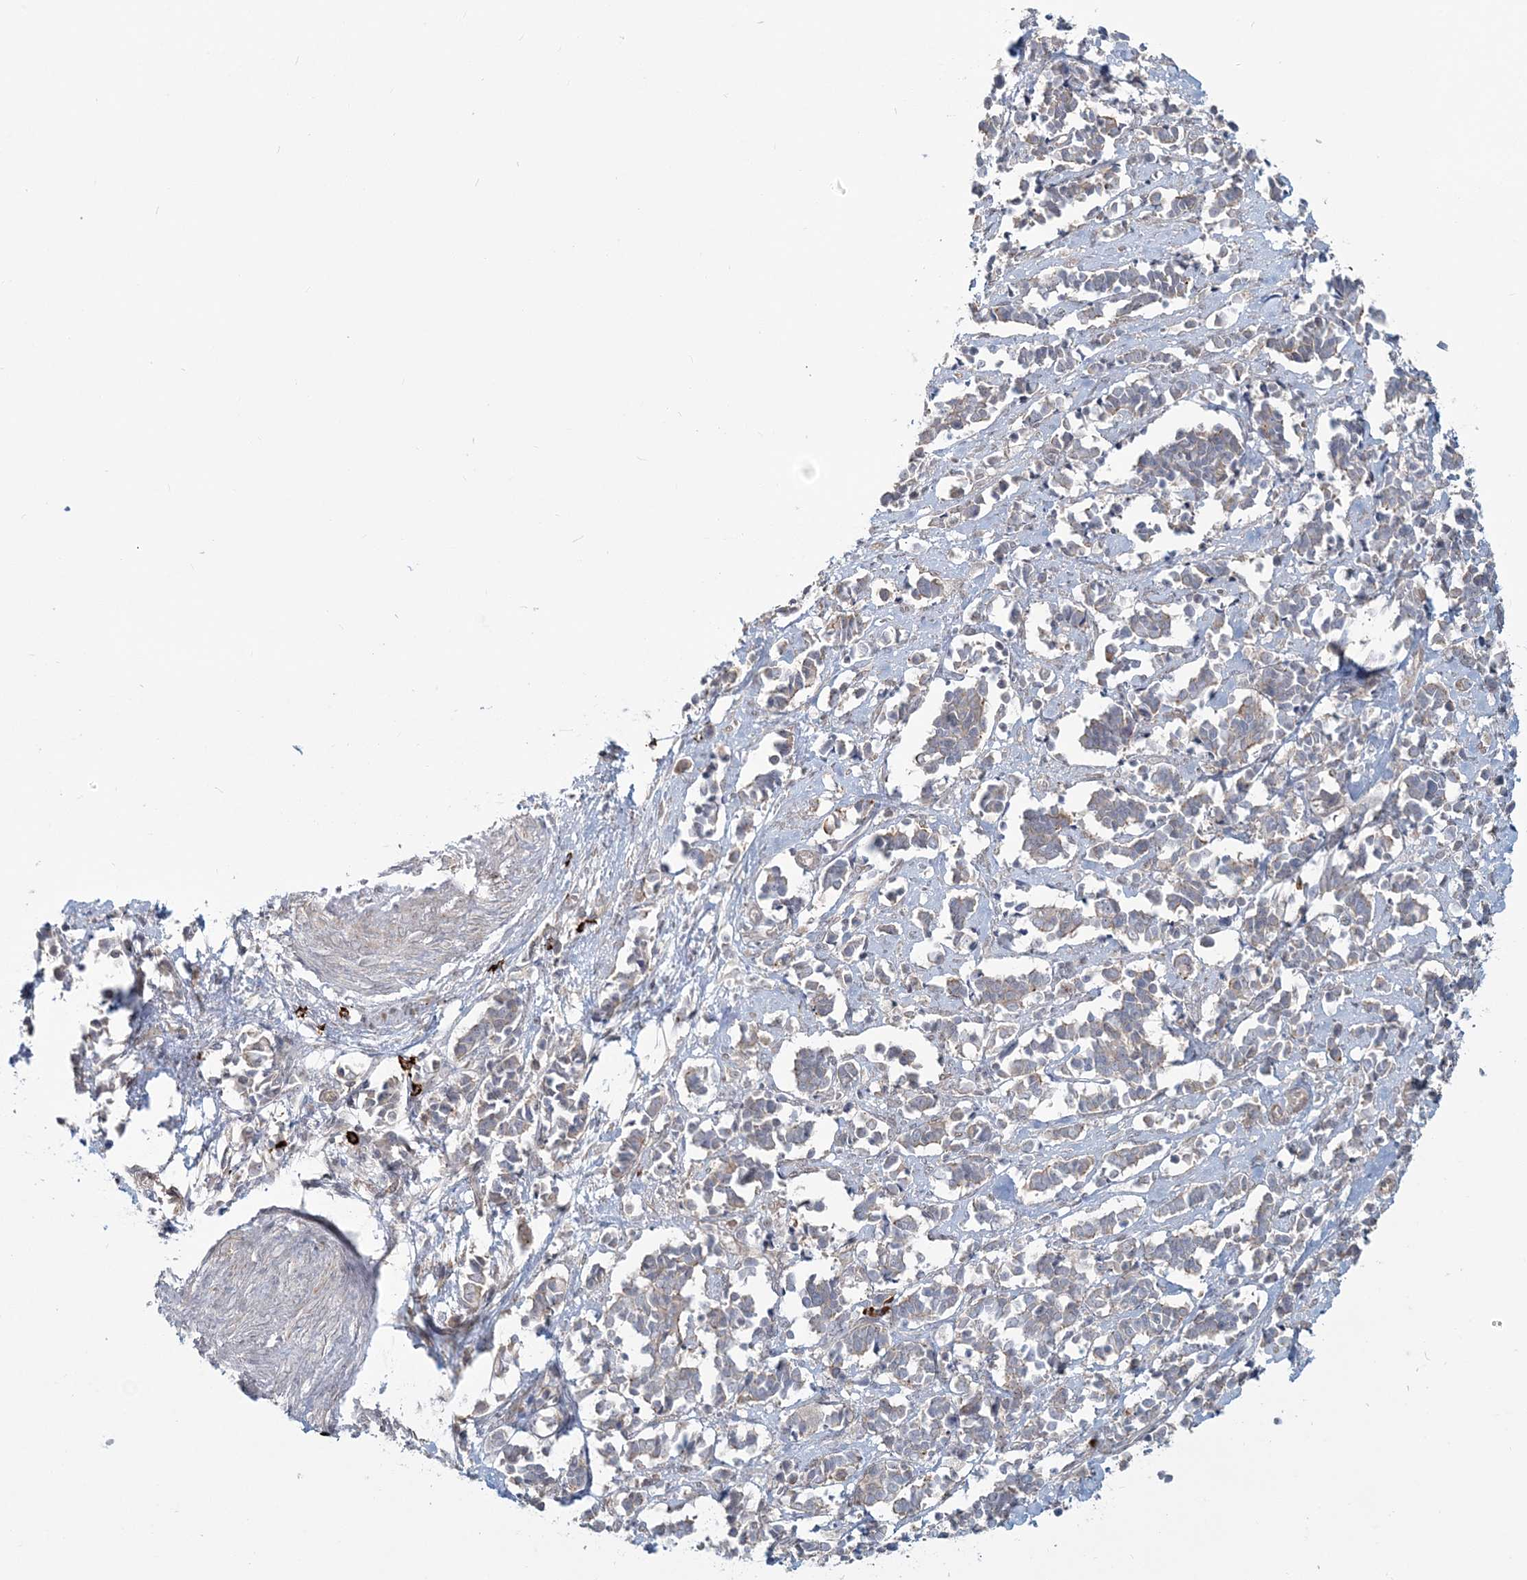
{"staining": {"intensity": "weak", "quantity": "<25%", "location": "cytoplasmic/membranous"}, "tissue": "cervical cancer", "cell_type": "Tumor cells", "image_type": "cancer", "snomed": [{"axis": "morphology", "description": "Normal tissue, NOS"}, {"axis": "morphology", "description": "Squamous cell carcinoma, NOS"}, {"axis": "topography", "description": "Cervix"}], "caption": "IHC histopathology image of neoplastic tissue: cervical cancer stained with DAB exhibits no significant protein staining in tumor cells. (IHC, brightfield microscopy, high magnification).", "gene": "SH3PXD2A", "patient": {"sex": "female", "age": 35}}